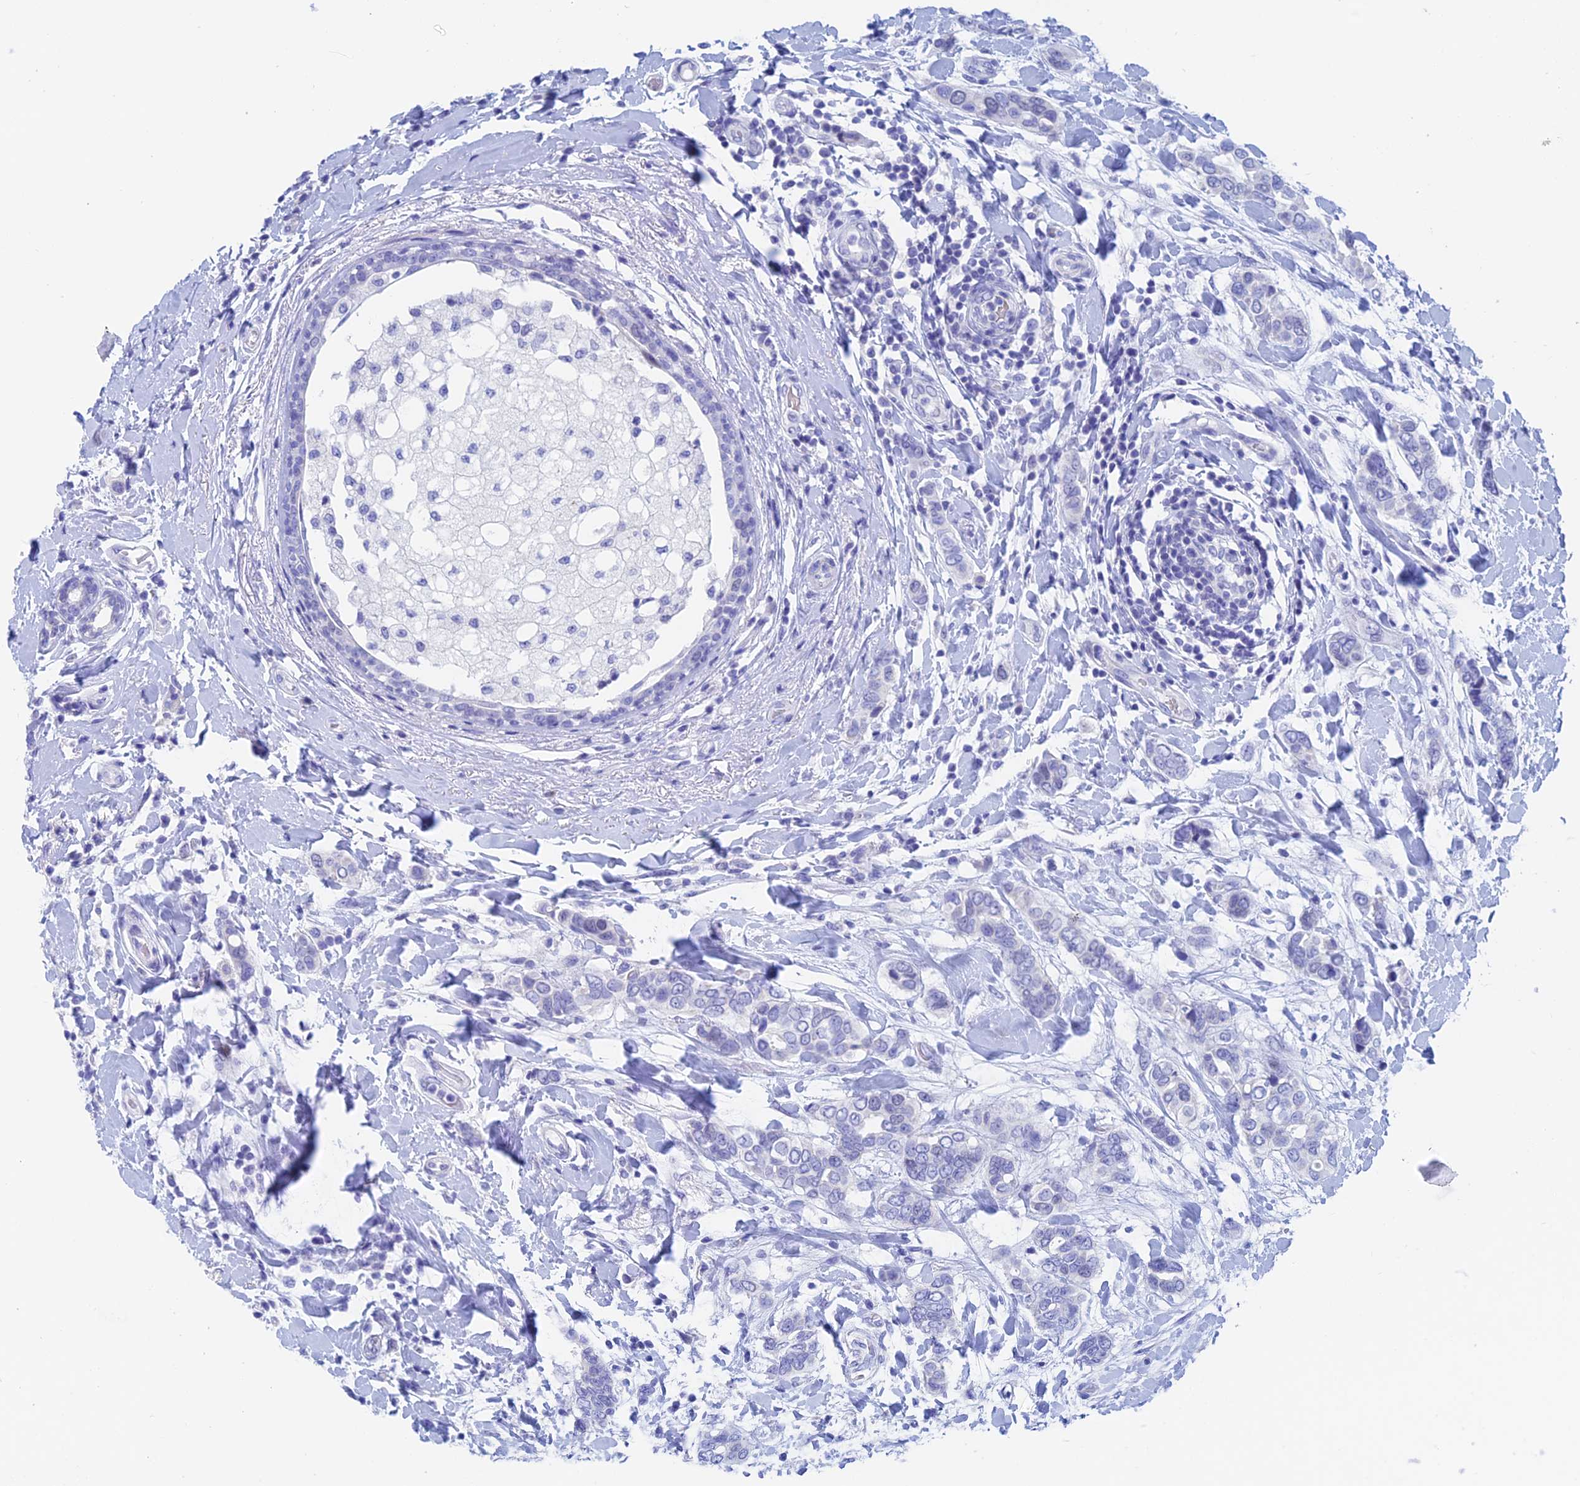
{"staining": {"intensity": "negative", "quantity": "none", "location": "none"}, "tissue": "breast cancer", "cell_type": "Tumor cells", "image_type": "cancer", "snomed": [{"axis": "morphology", "description": "Lobular carcinoma"}, {"axis": "topography", "description": "Breast"}], "caption": "The histopathology image displays no staining of tumor cells in breast cancer. (Brightfield microscopy of DAB immunohistochemistry at high magnification).", "gene": "PSMC3IP", "patient": {"sex": "female", "age": 51}}